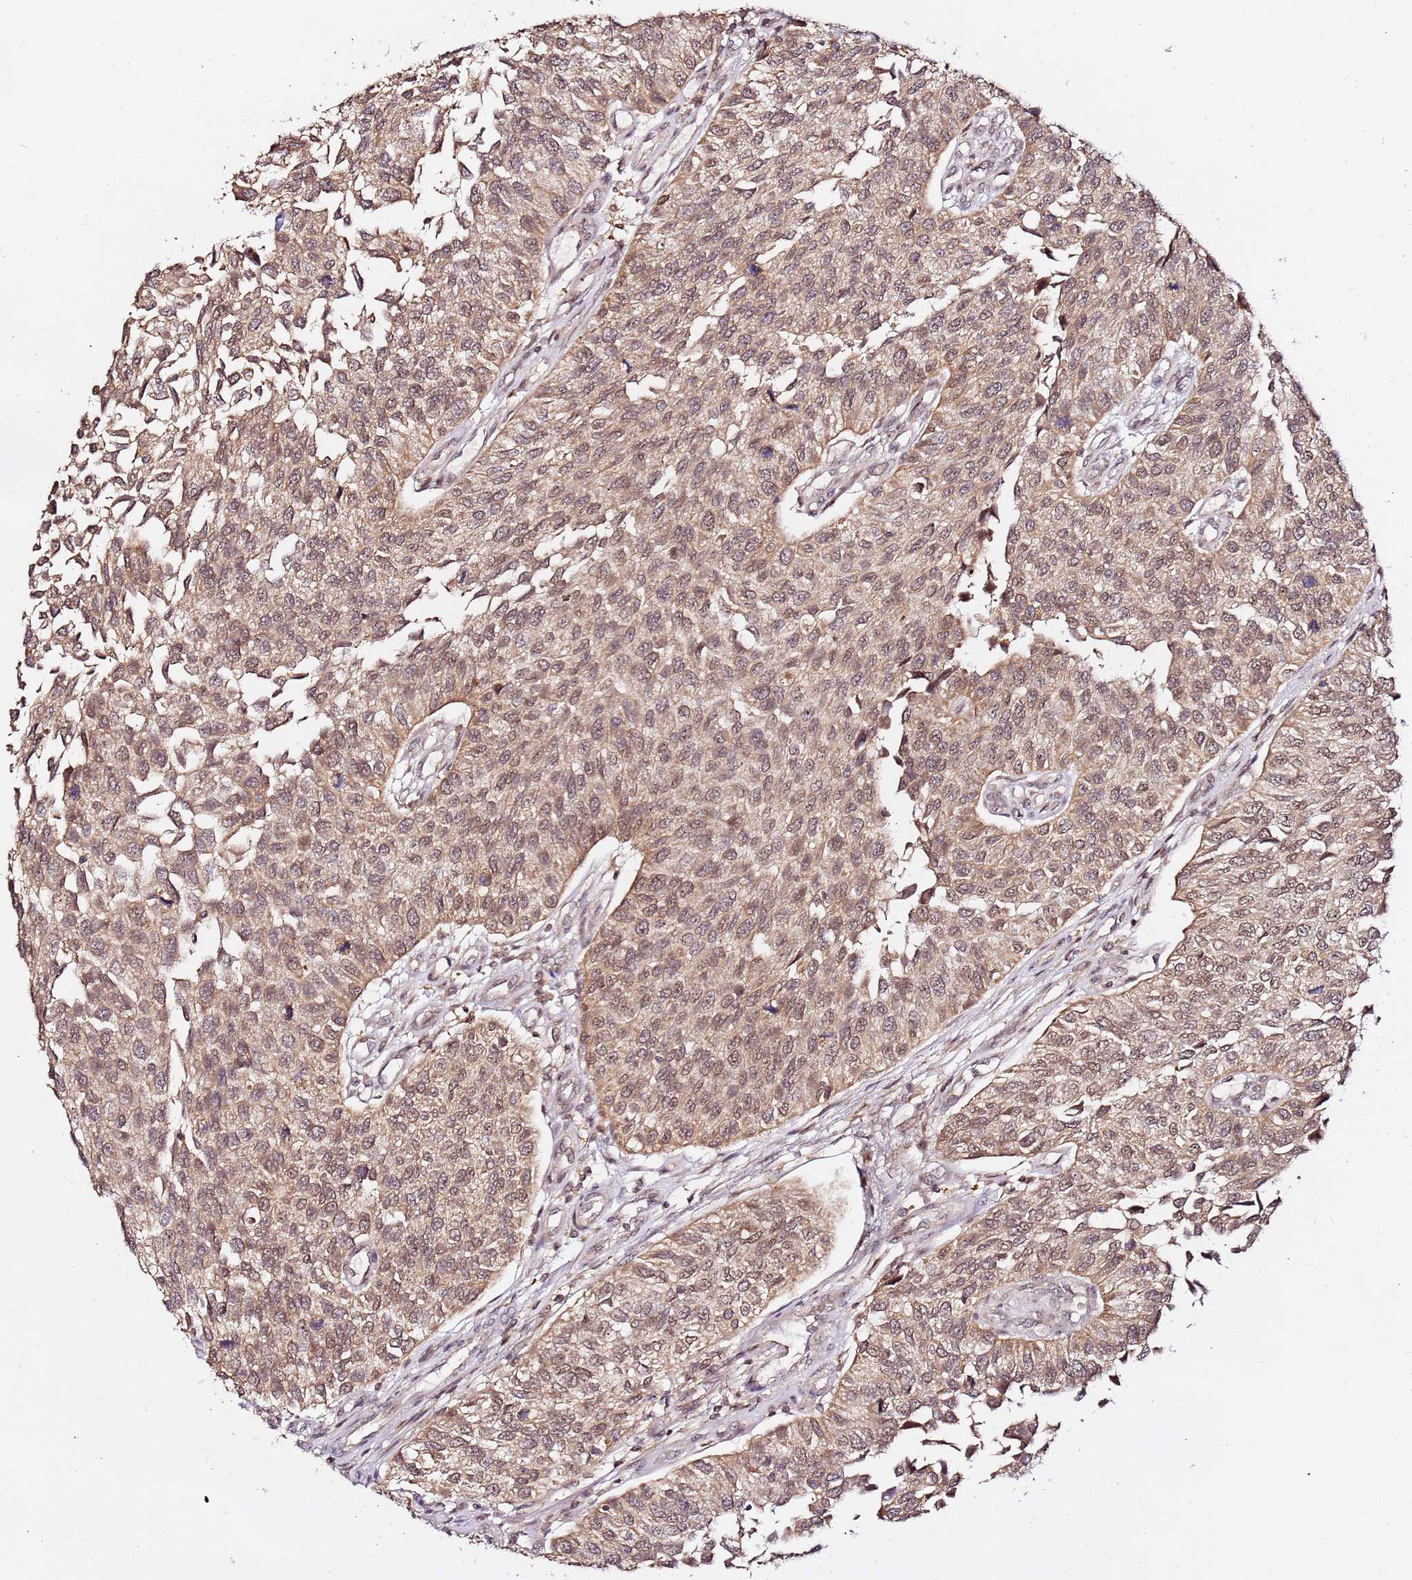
{"staining": {"intensity": "weak", "quantity": ">75%", "location": "cytoplasmic/membranous,nuclear"}, "tissue": "urothelial cancer", "cell_type": "Tumor cells", "image_type": "cancer", "snomed": [{"axis": "morphology", "description": "Urothelial carcinoma, NOS"}, {"axis": "topography", "description": "Urinary bladder"}], "caption": "This histopathology image demonstrates transitional cell carcinoma stained with IHC to label a protein in brown. The cytoplasmic/membranous and nuclear of tumor cells show weak positivity for the protein. Nuclei are counter-stained blue.", "gene": "OR5V1", "patient": {"sex": "male", "age": 55}}